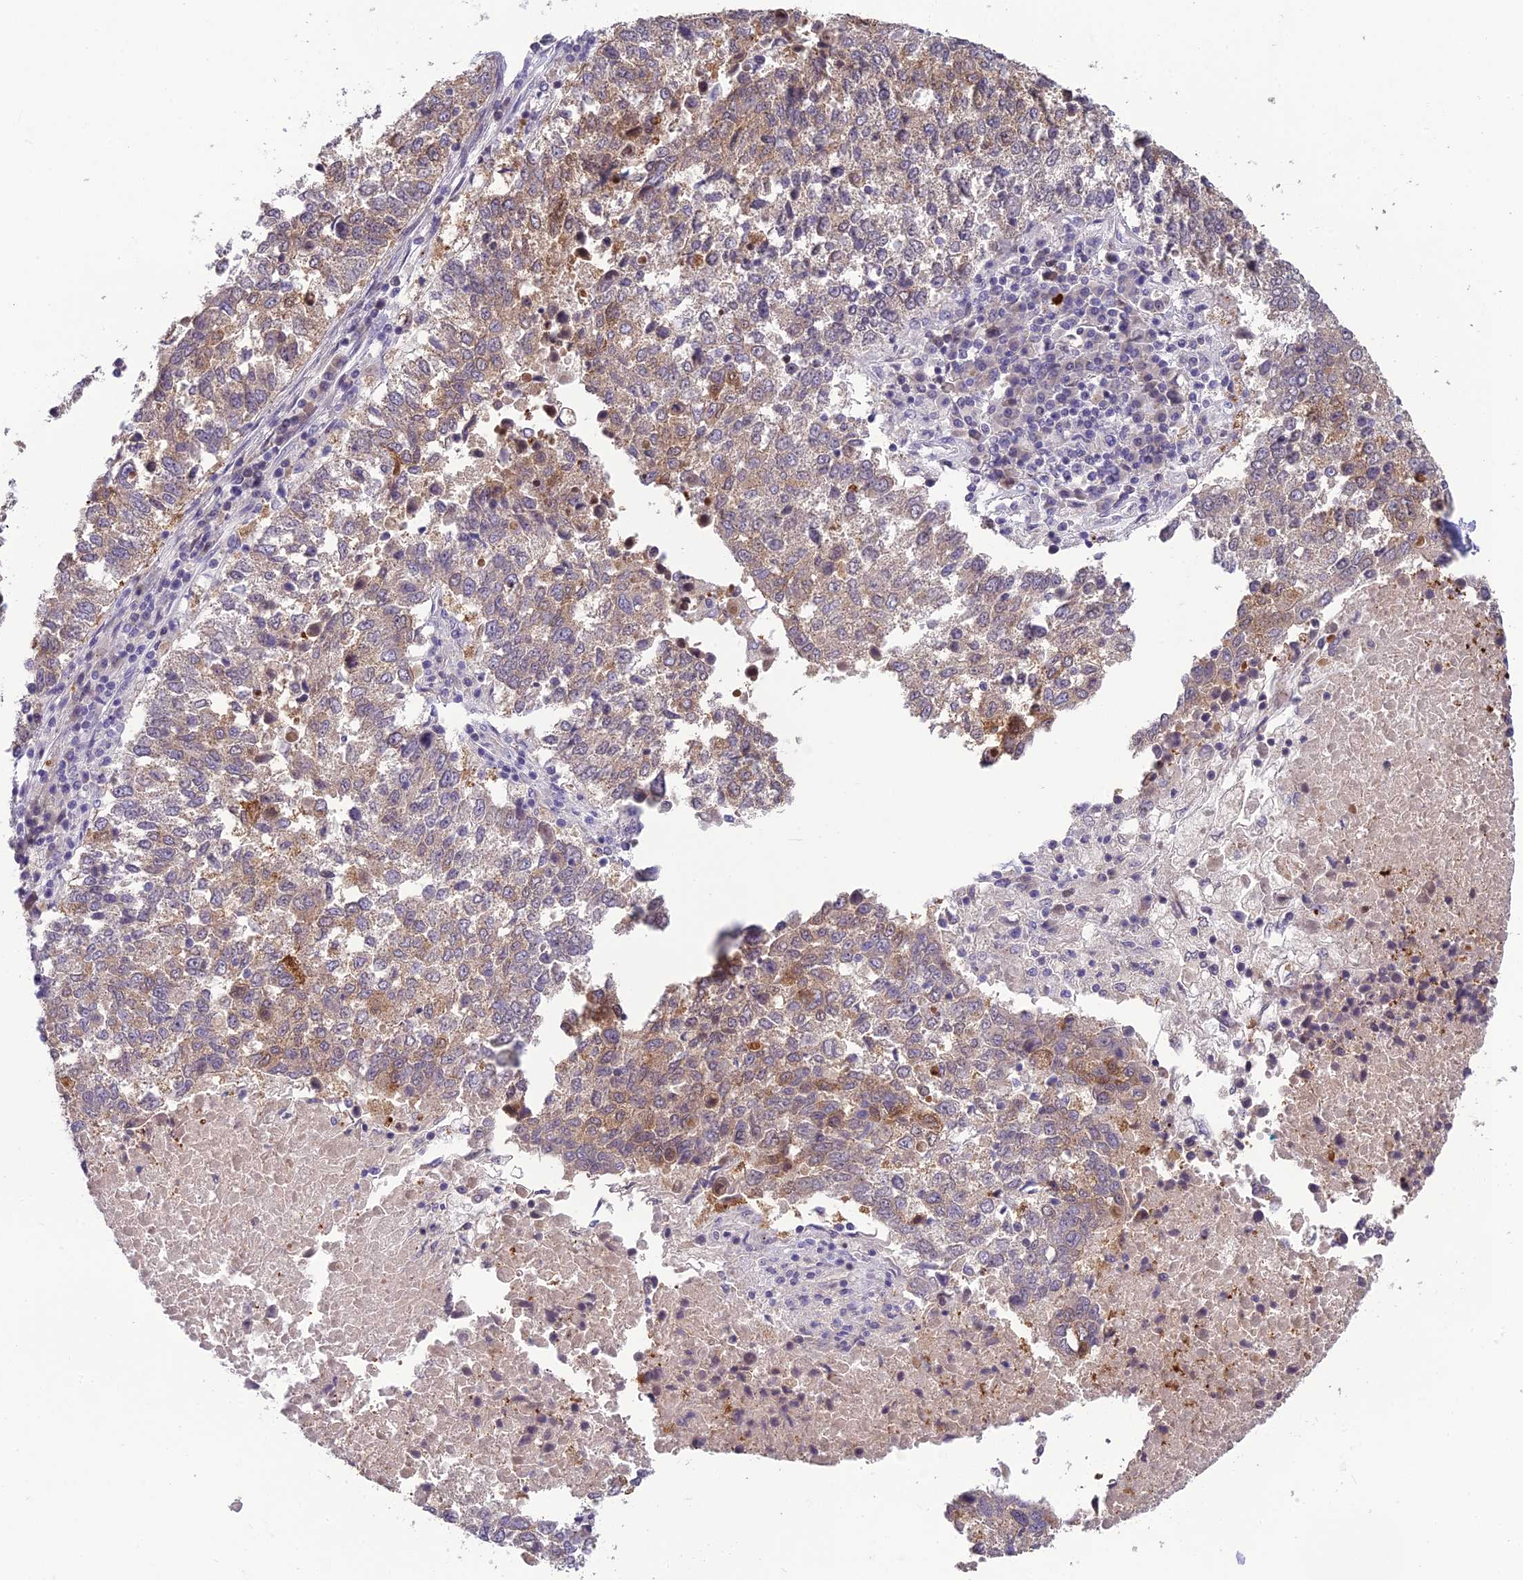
{"staining": {"intensity": "moderate", "quantity": "<25%", "location": "cytoplasmic/membranous"}, "tissue": "lung cancer", "cell_type": "Tumor cells", "image_type": "cancer", "snomed": [{"axis": "morphology", "description": "Squamous cell carcinoma, NOS"}, {"axis": "topography", "description": "Lung"}], "caption": "Immunohistochemistry histopathology image of neoplastic tissue: human lung cancer stained using immunohistochemistry (IHC) demonstrates low levels of moderate protein expression localized specifically in the cytoplasmic/membranous of tumor cells, appearing as a cytoplasmic/membranous brown color.", "gene": "TMEM134", "patient": {"sex": "male", "age": 73}}